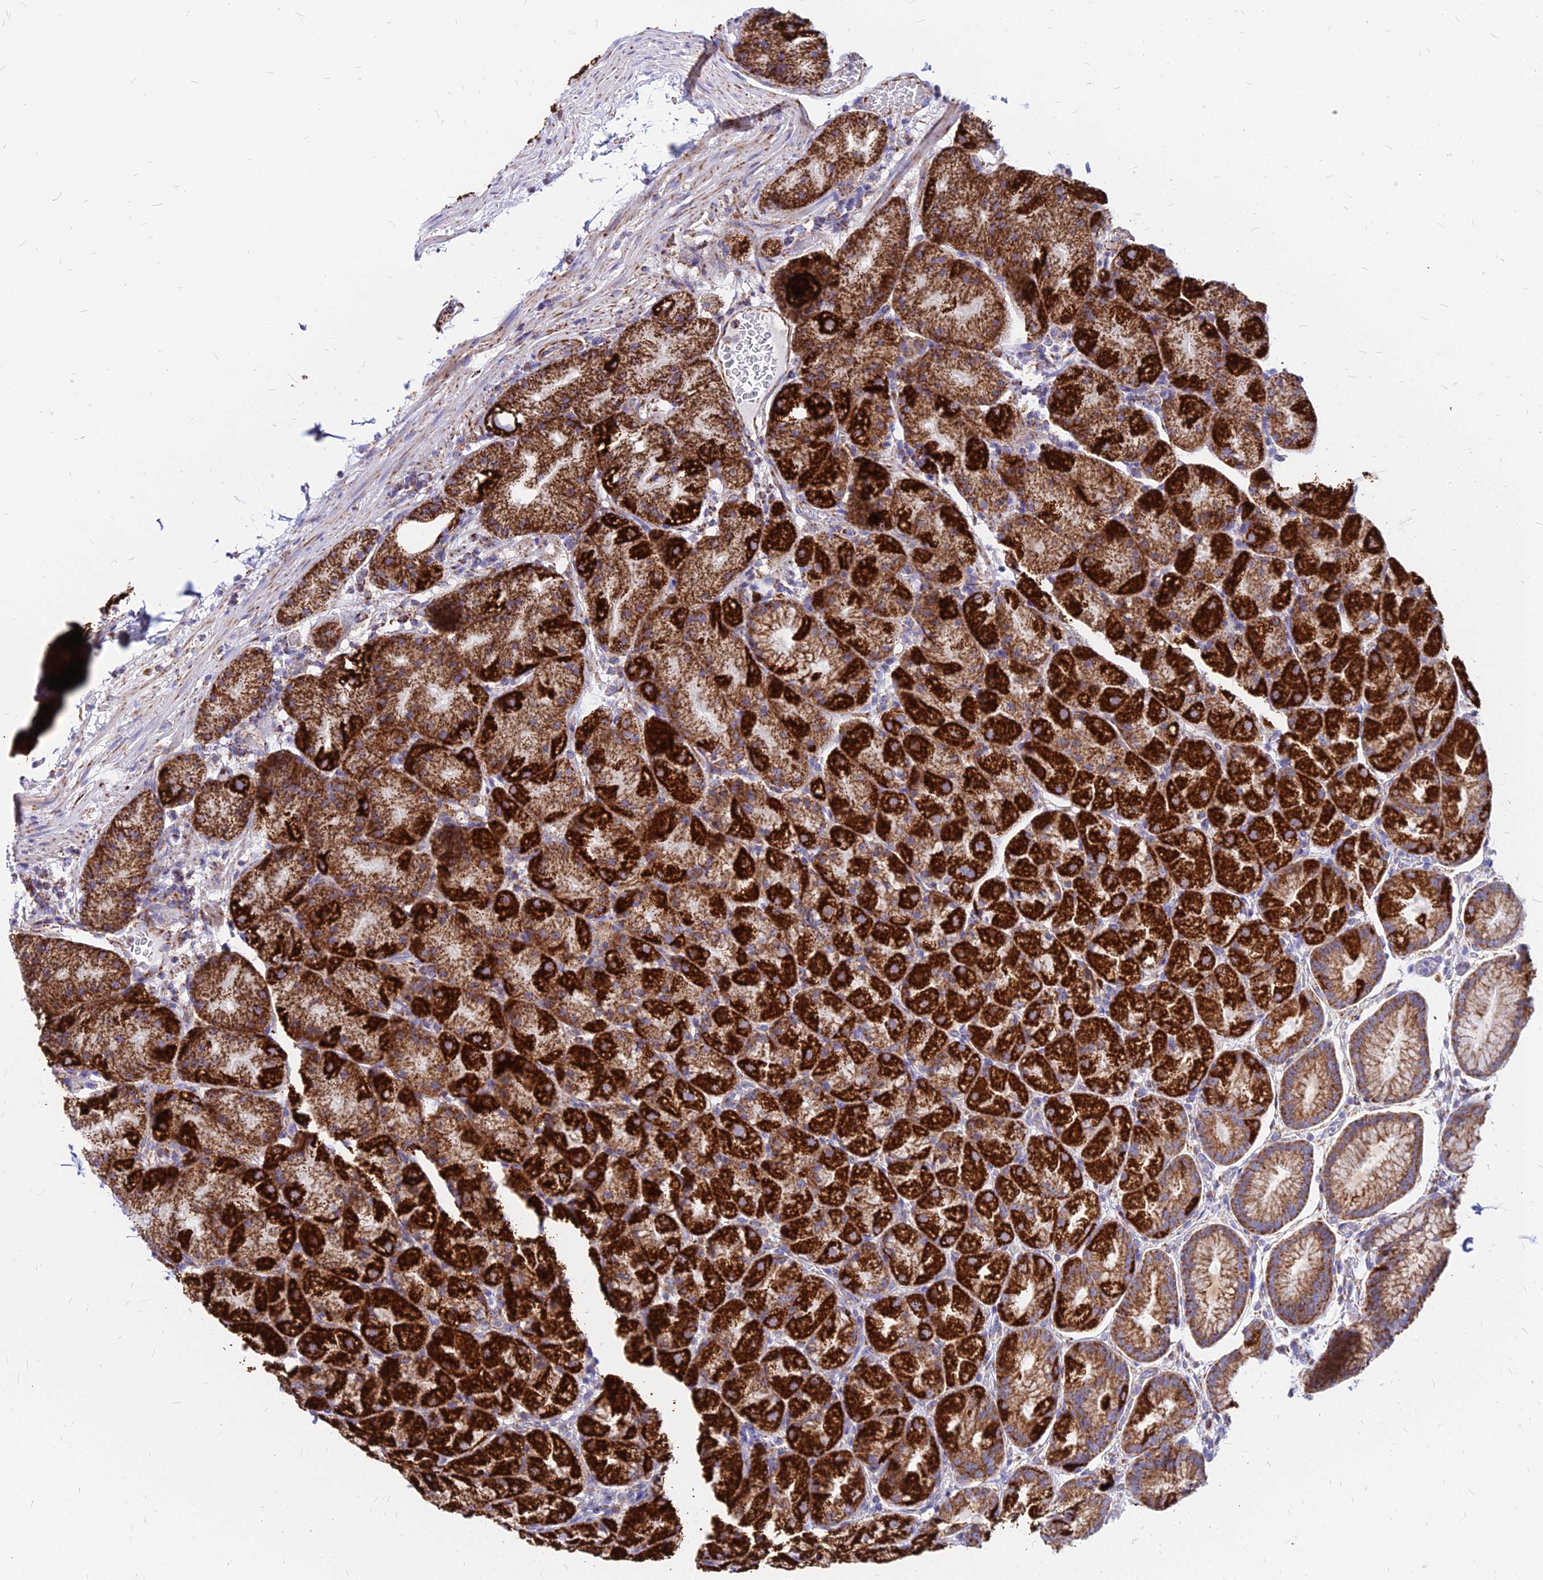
{"staining": {"intensity": "strong", "quantity": ">75%", "location": "cytoplasmic/membranous"}, "tissue": "stomach", "cell_type": "Glandular cells", "image_type": "normal", "snomed": [{"axis": "morphology", "description": "Normal tissue, NOS"}, {"axis": "topography", "description": "Stomach, upper"}, {"axis": "topography", "description": "Stomach"}], "caption": "DAB (3,3'-diaminobenzidine) immunohistochemical staining of normal human stomach exhibits strong cytoplasmic/membranous protein expression in about >75% of glandular cells. Nuclei are stained in blue.", "gene": "DLD", "patient": {"sex": "male", "age": 48}}